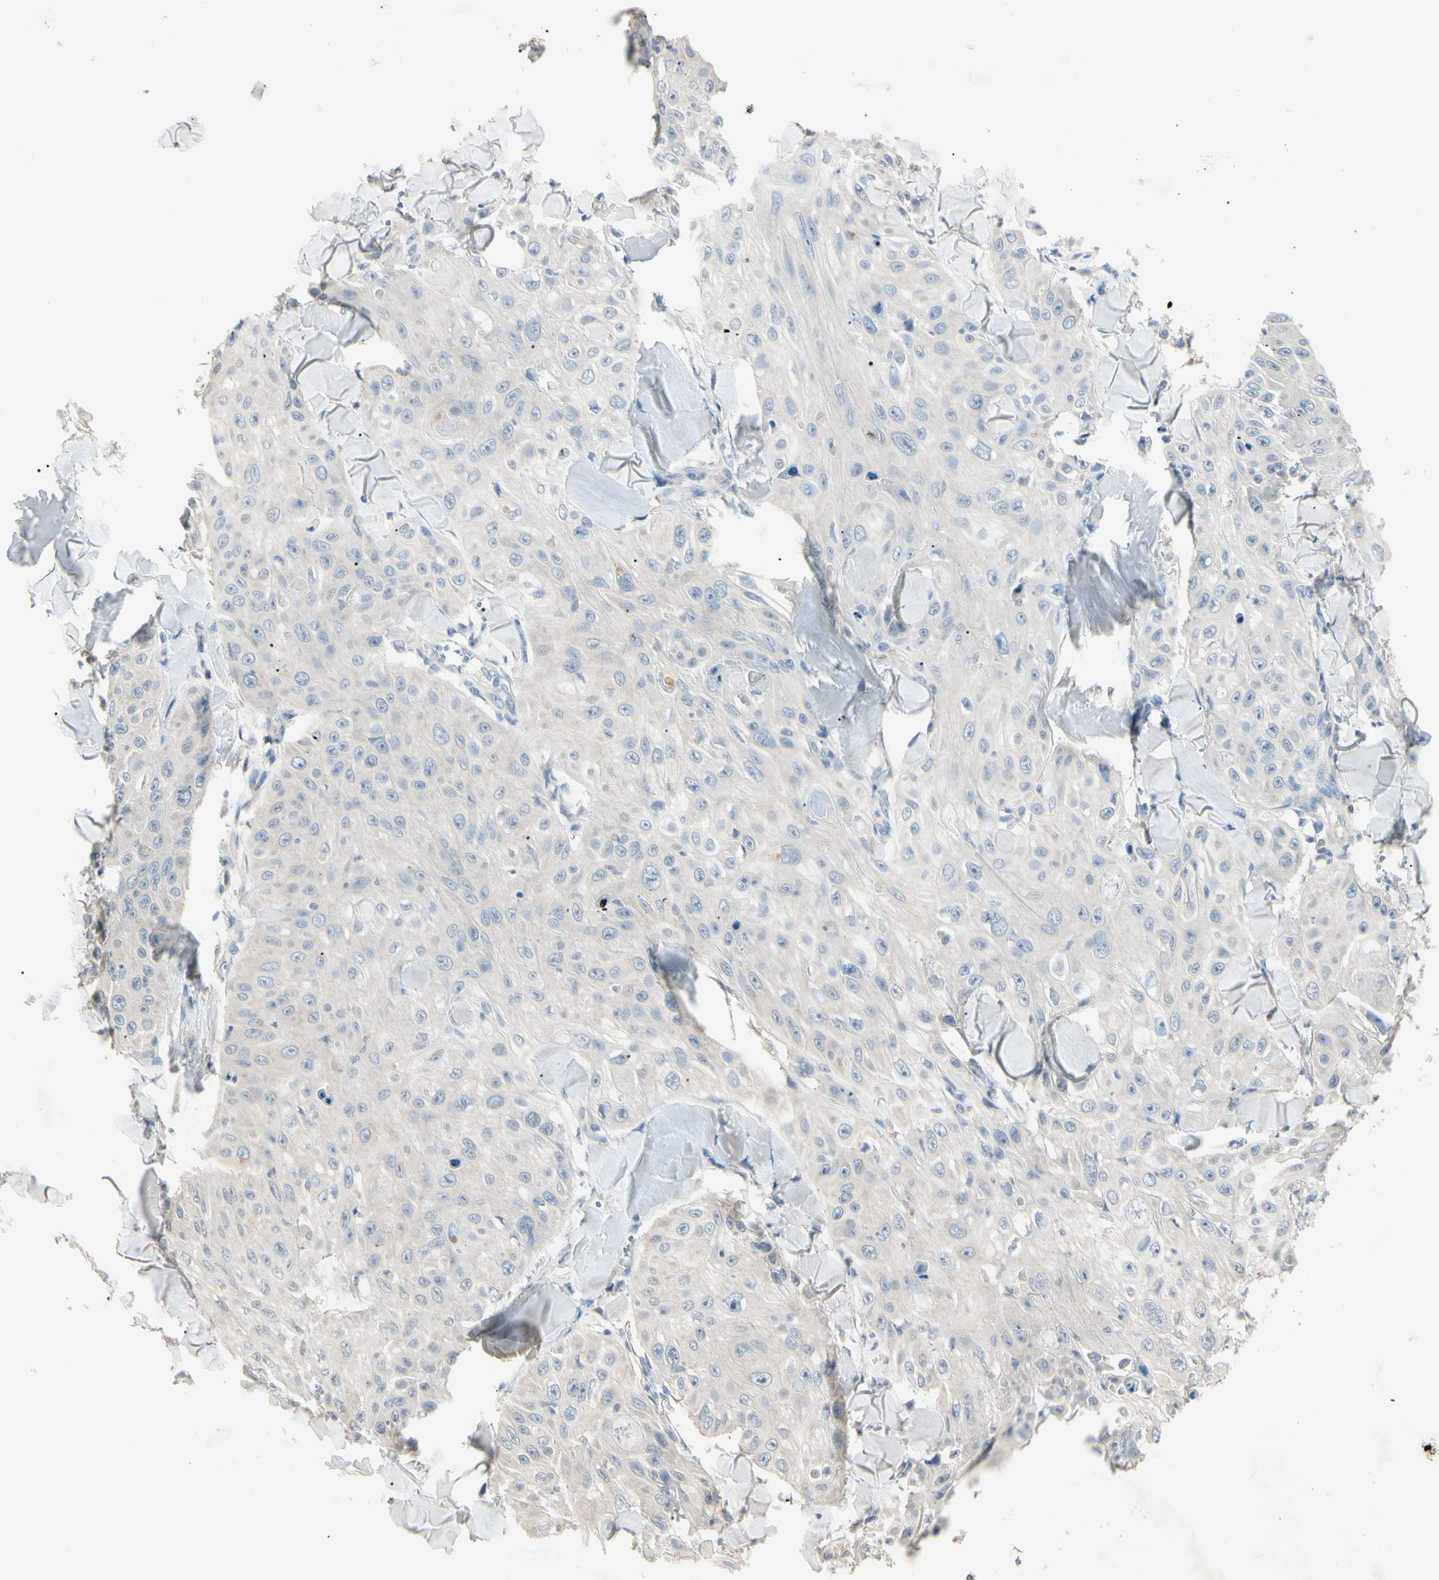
{"staining": {"intensity": "negative", "quantity": "none", "location": "none"}, "tissue": "skin cancer", "cell_type": "Tumor cells", "image_type": "cancer", "snomed": [{"axis": "morphology", "description": "Squamous cell carcinoma, NOS"}, {"axis": "topography", "description": "Skin"}], "caption": "High power microscopy photomicrograph of an immunohistochemistry histopathology image of squamous cell carcinoma (skin), revealing no significant expression in tumor cells.", "gene": "PRSS21", "patient": {"sex": "male", "age": 86}}